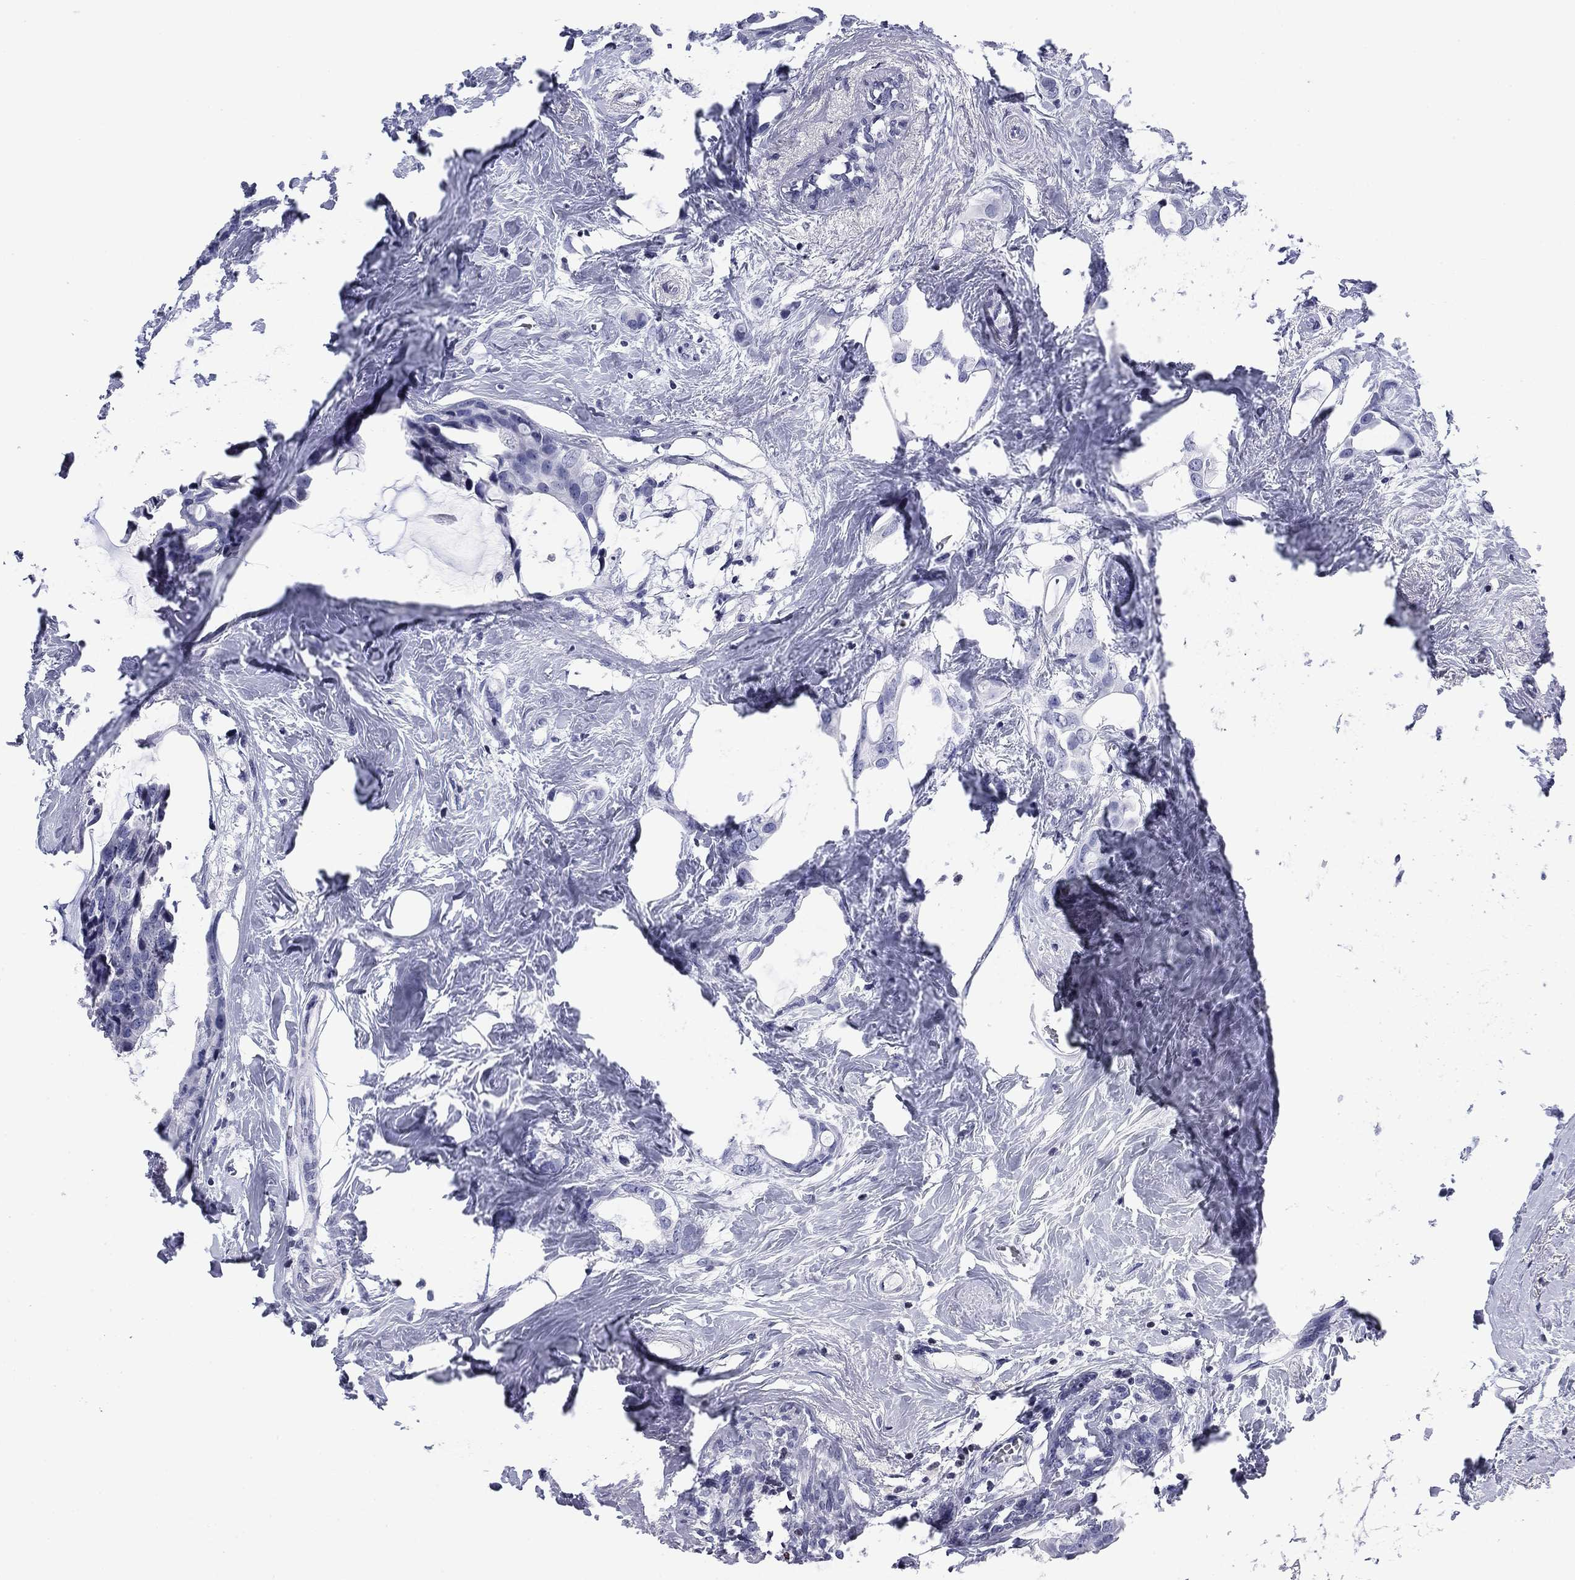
{"staining": {"intensity": "negative", "quantity": "none", "location": "none"}, "tissue": "breast cancer", "cell_type": "Tumor cells", "image_type": "cancer", "snomed": [{"axis": "morphology", "description": "Duct carcinoma"}, {"axis": "topography", "description": "Breast"}], "caption": "Tumor cells are negative for protein expression in human breast invasive ductal carcinoma.", "gene": "CCDC144A", "patient": {"sex": "female", "age": 45}}